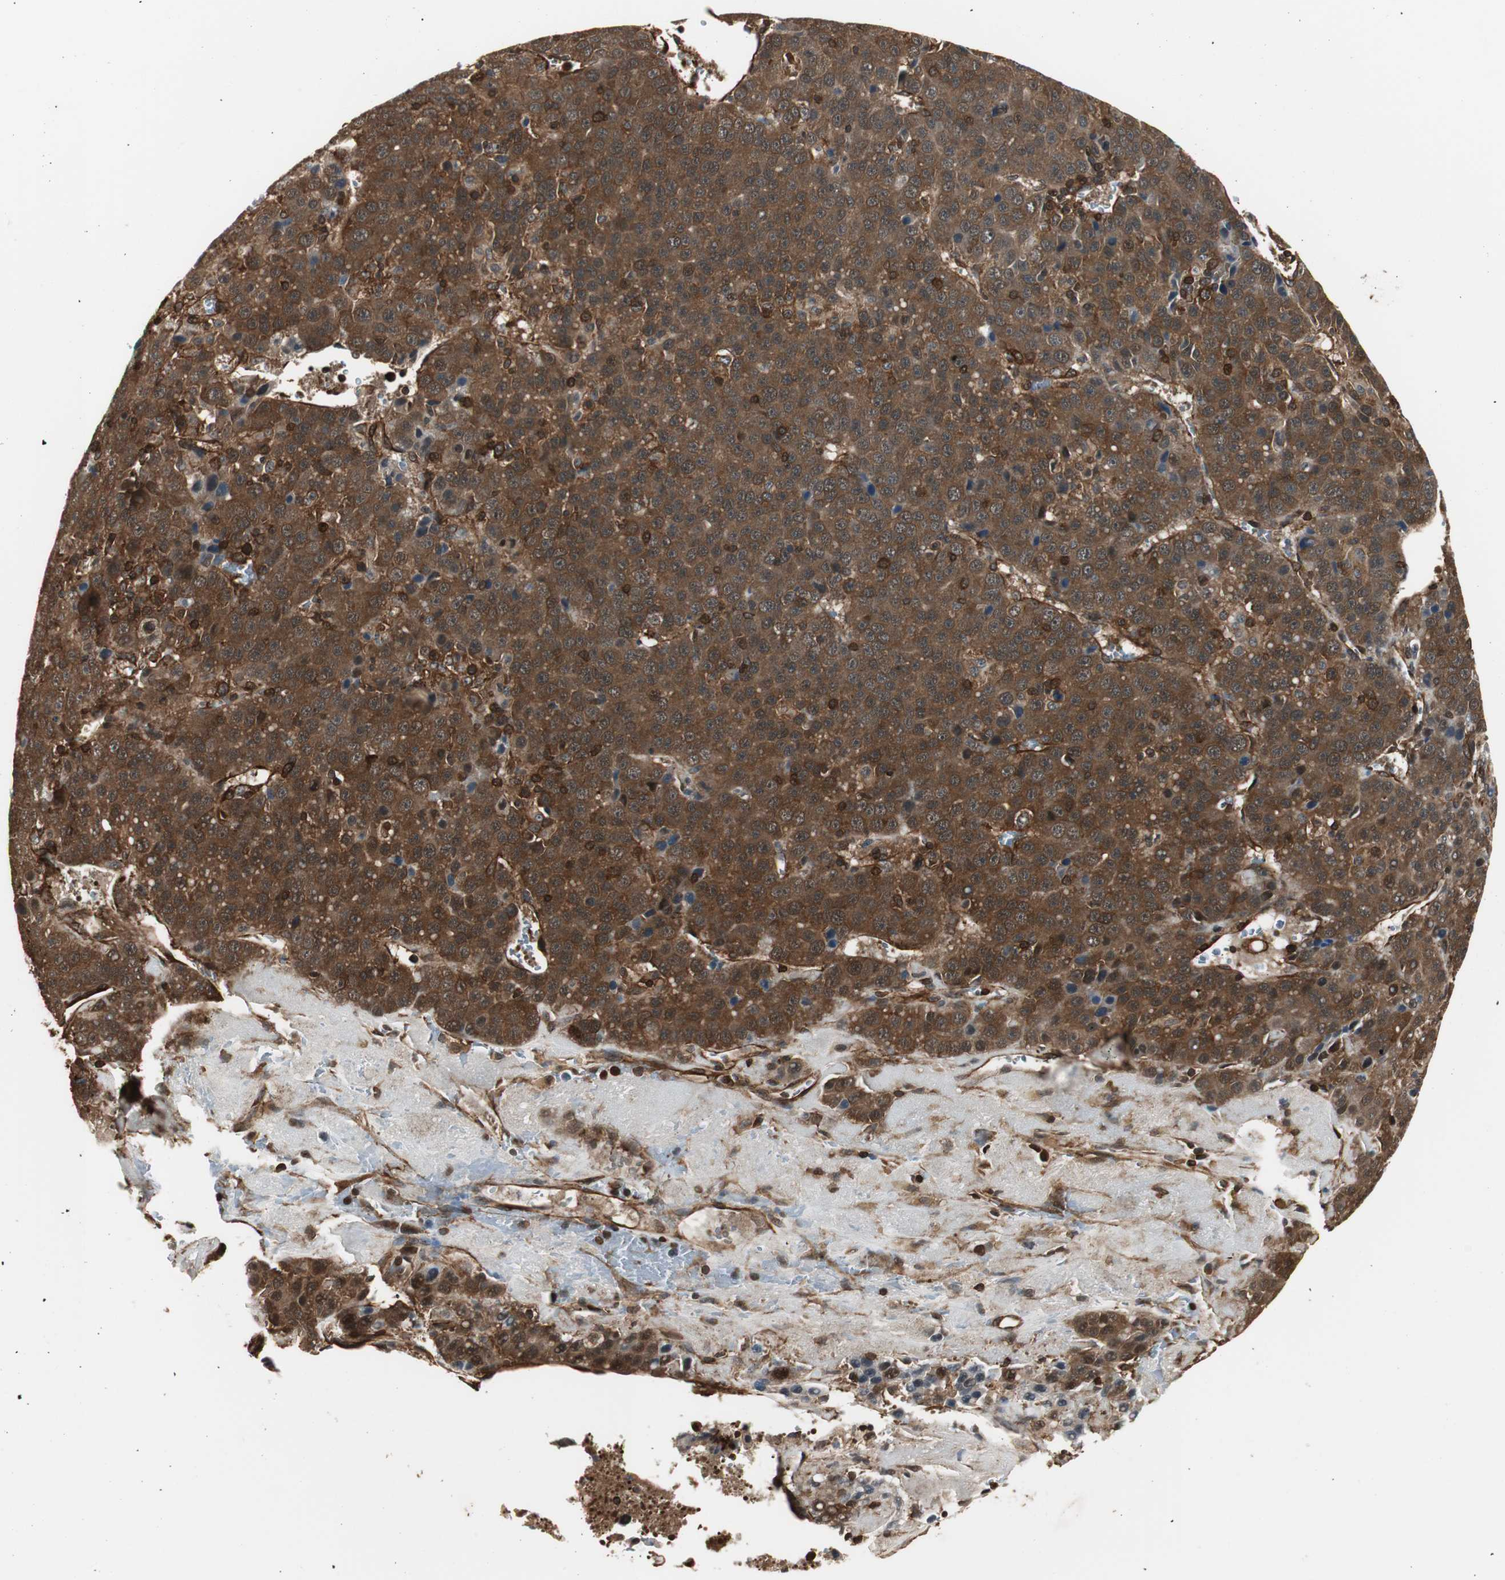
{"staining": {"intensity": "strong", "quantity": ">75%", "location": "cytoplasmic/membranous"}, "tissue": "liver cancer", "cell_type": "Tumor cells", "image_type": "cancer", "snomed": [{"axis": "morphology", "description": "Carcinoma, Hepatocellular, NOS"}, {"axis": "topography", "description": "Liver"}], "caption": "Strong cytoplasmic/membranous staining is present in approximately >75% of tumor cells in liver cancer (hepatocellular carcinoma). The protein is shown in brown color, while the nuclei are stained blue.", "gene": "PTPN11", "patient": {"sex": "female", "age": 53}}